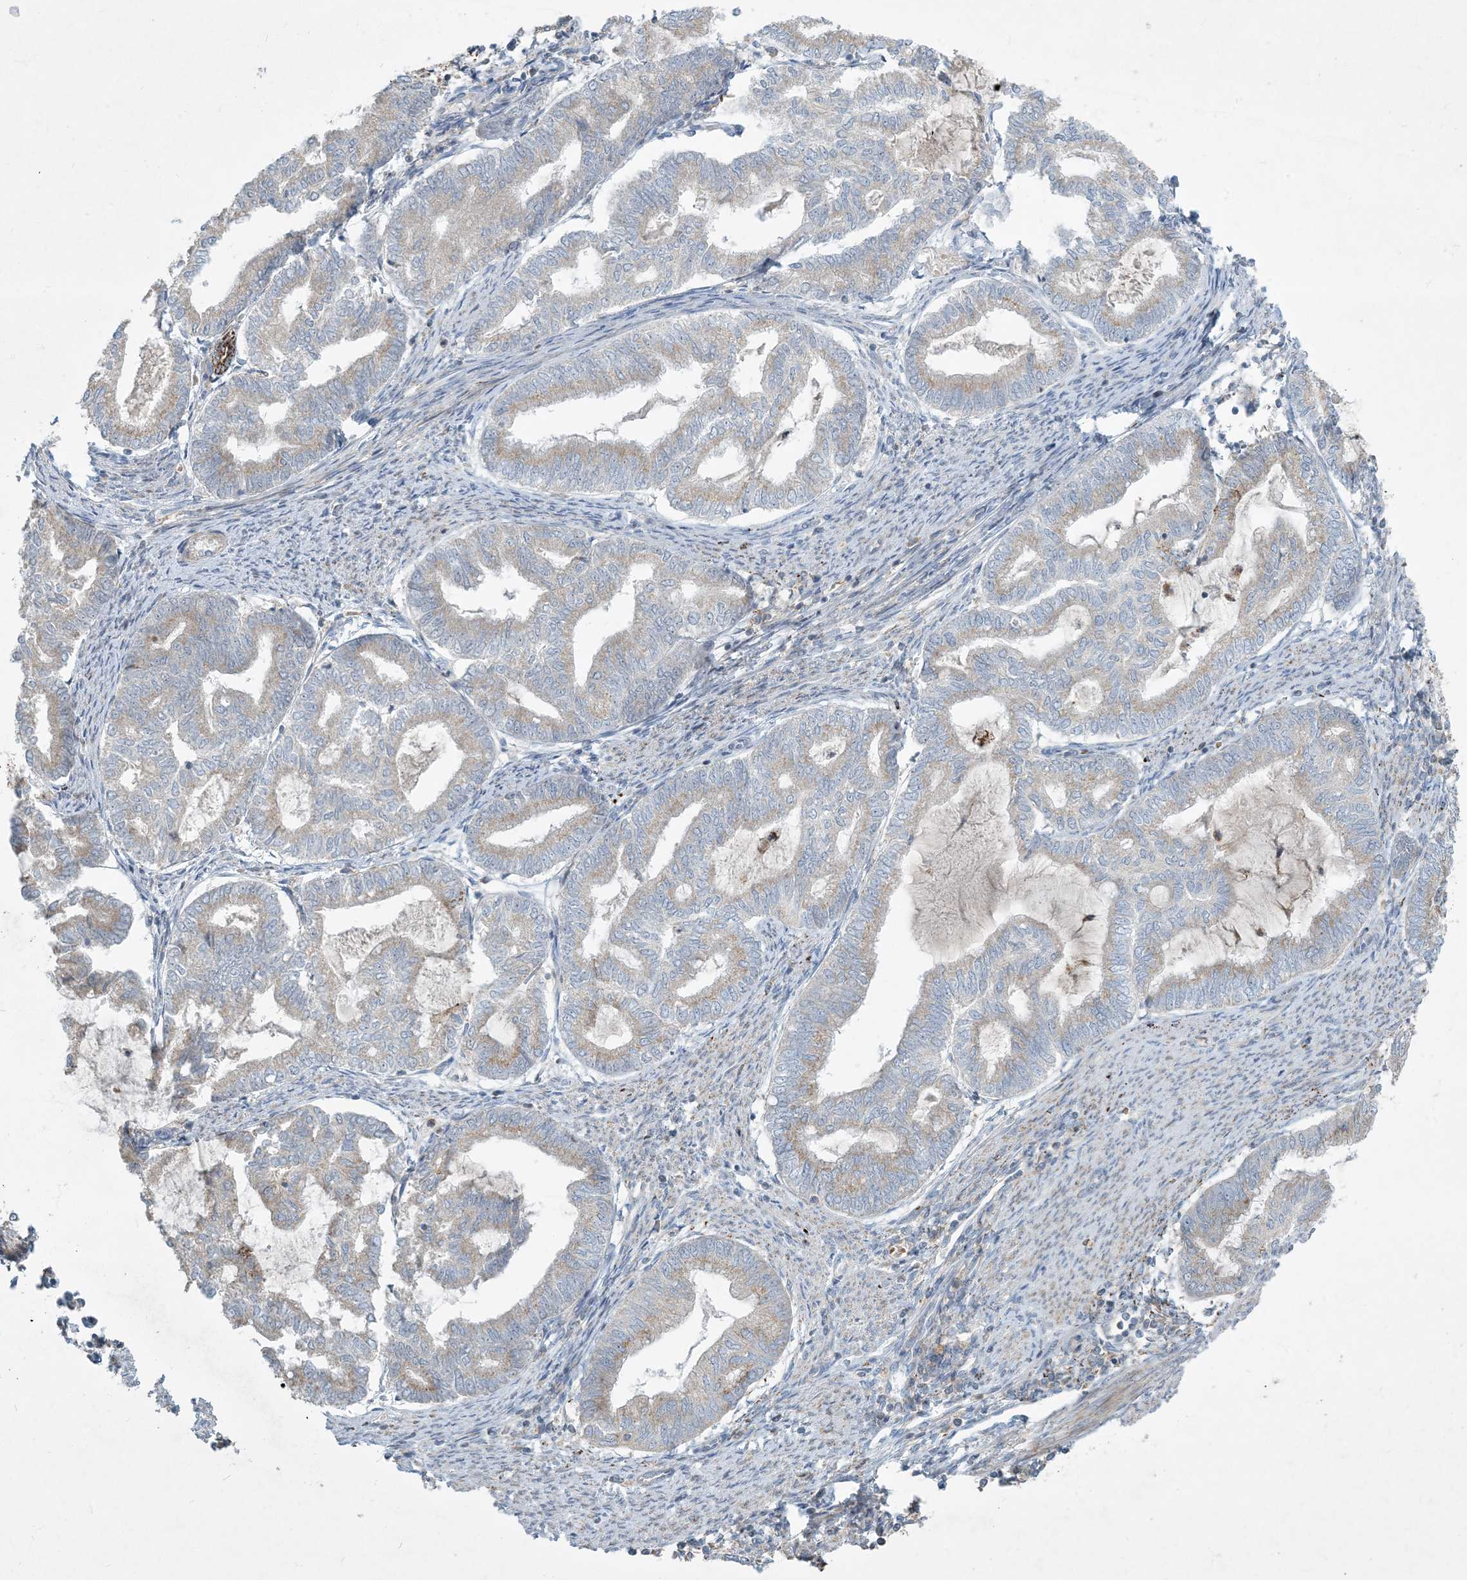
{"staining": {"intensity": "weak", "quantity": "<25%", "location": "cytoplasmic/membranous"}, "tissue": "endometrial cancer", "cell_type": "Tumor cells", "image_type": "cancer", "snomed": [{"axis": "morphology", "description": "Adenocarcinoma, NOS"}, {"axis": "topography", "description": "Endometrium"}], "caption": "DAB (3,3'-diaminobenzidine) immunohistochemical staining of human endometrial cancer (adenocarcinoma) reveals no significant positivity in tumor cells.", "gene": "LTN1", "patient": {"sex": "female", "age": 79}}